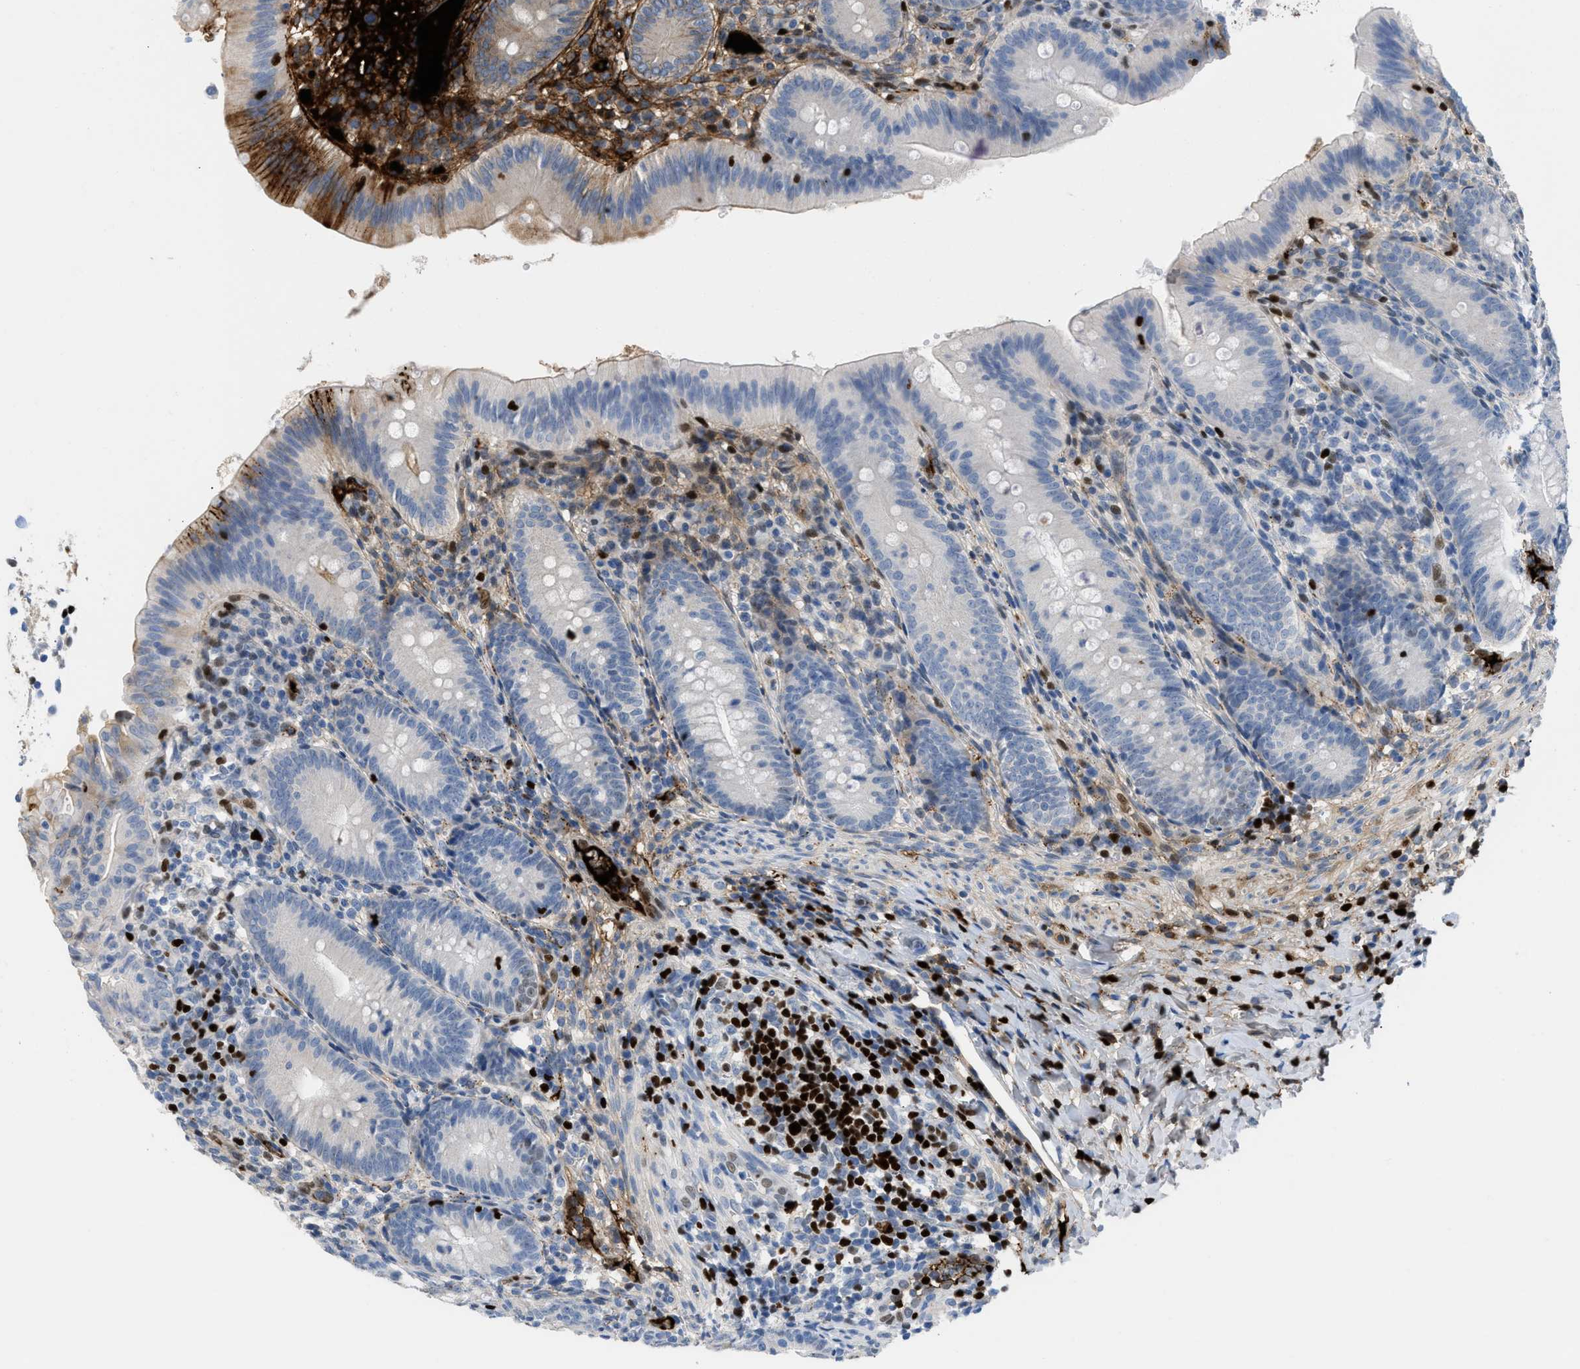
{"staining": {"intensity": "moderate", "quantity": "<25%", "location": "cytoplasmic/membranous"}, "tissue": "appendix", "cell_type": "Glandular cells", "image_type": "normal", "snomed": [{"axis": "morphology", "description": "Normal tissue, NOS"}, {"axis": "topography", "description": "Appendix"}], "caption": "A low amount of moderate cytoplasmic/membranous expression is identified in about <25% of glandular cells in benign appendix.", "gene": "LEF1", "patient": {"sex": "male", "age": 1}}